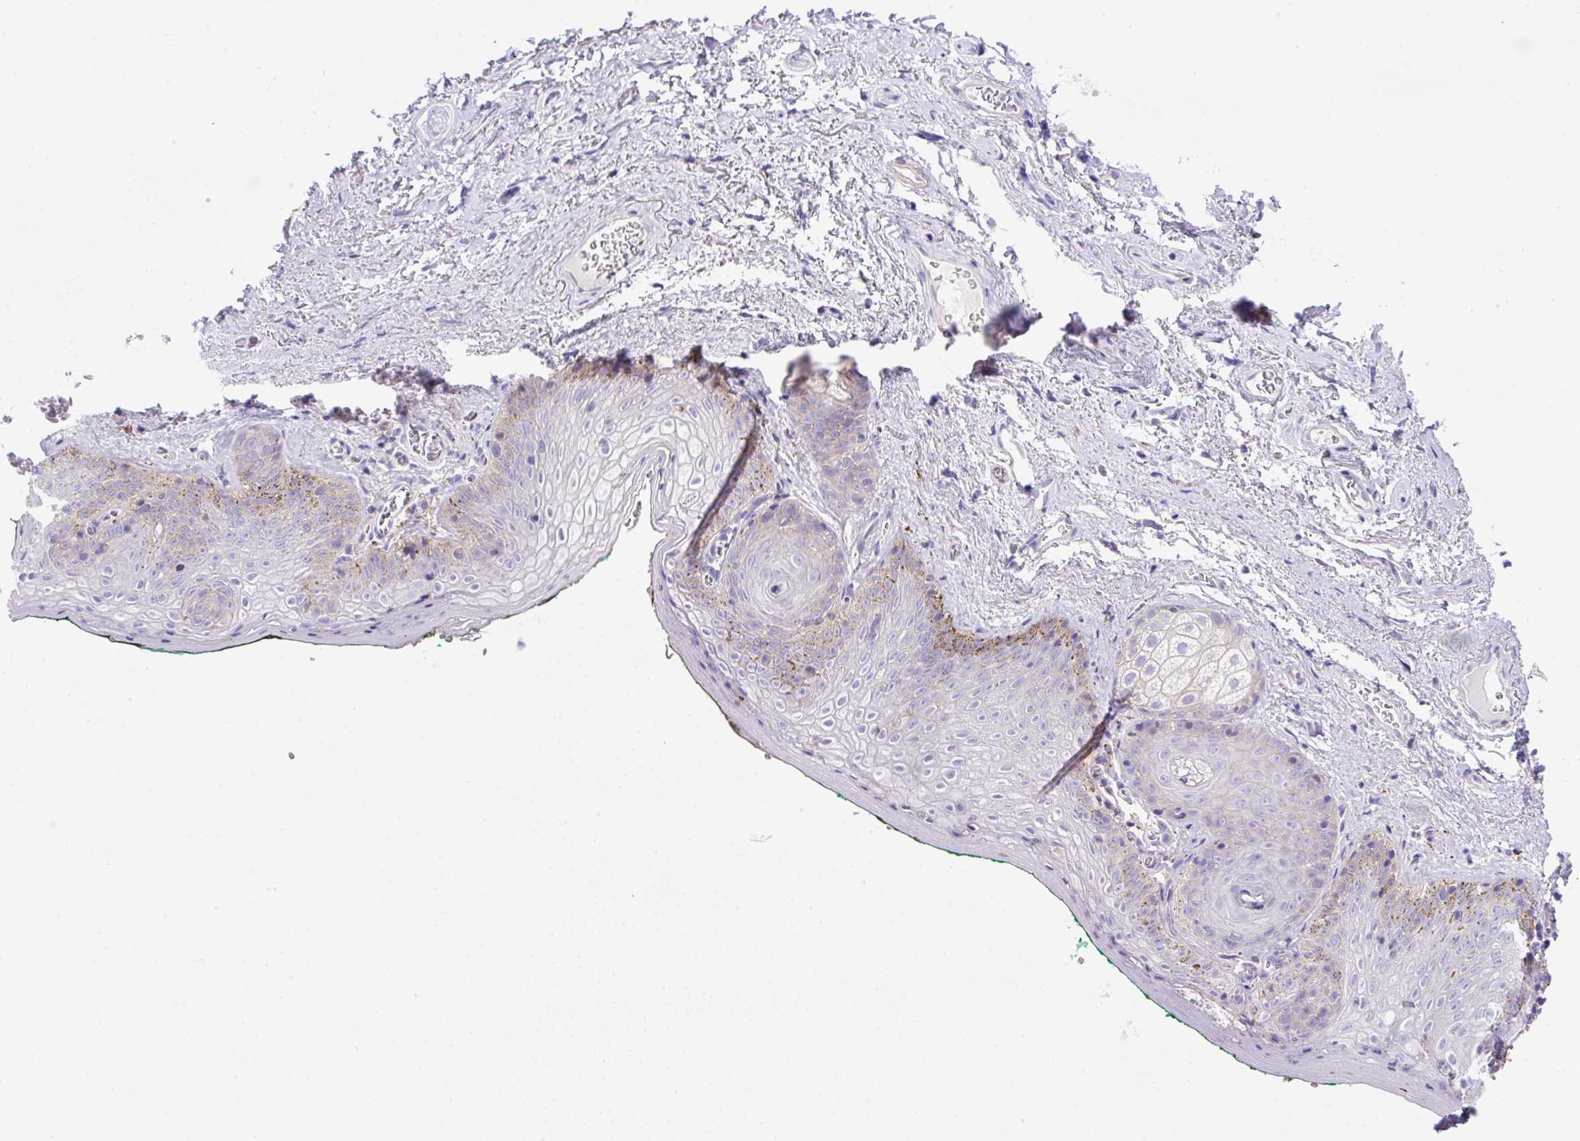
{"staining": {"intensity": "weak", "quantity": "<25%", "location": "cytoplasmic/membranous"}, "tissue": "vagina", "cell_type": "Squamous epithelial cells", "image_type": "normal", "snomed": [{"axis": "morphology", "description": "Normal tissue, NOS"}, {"axis": "topography", "description": "Vulva"}, {"axis": "topography", "description": "Vagina"}, {"axis": "topography", "description": "Peripheral nerve tissue"}], "caption": "IHC micrograph of normal vagina: human vagina stained with DAB exhibits no significant protein expression in squamous epithelial cells.", "gene": "NPTN", "patient": {"sex": "female", "age": 66}}